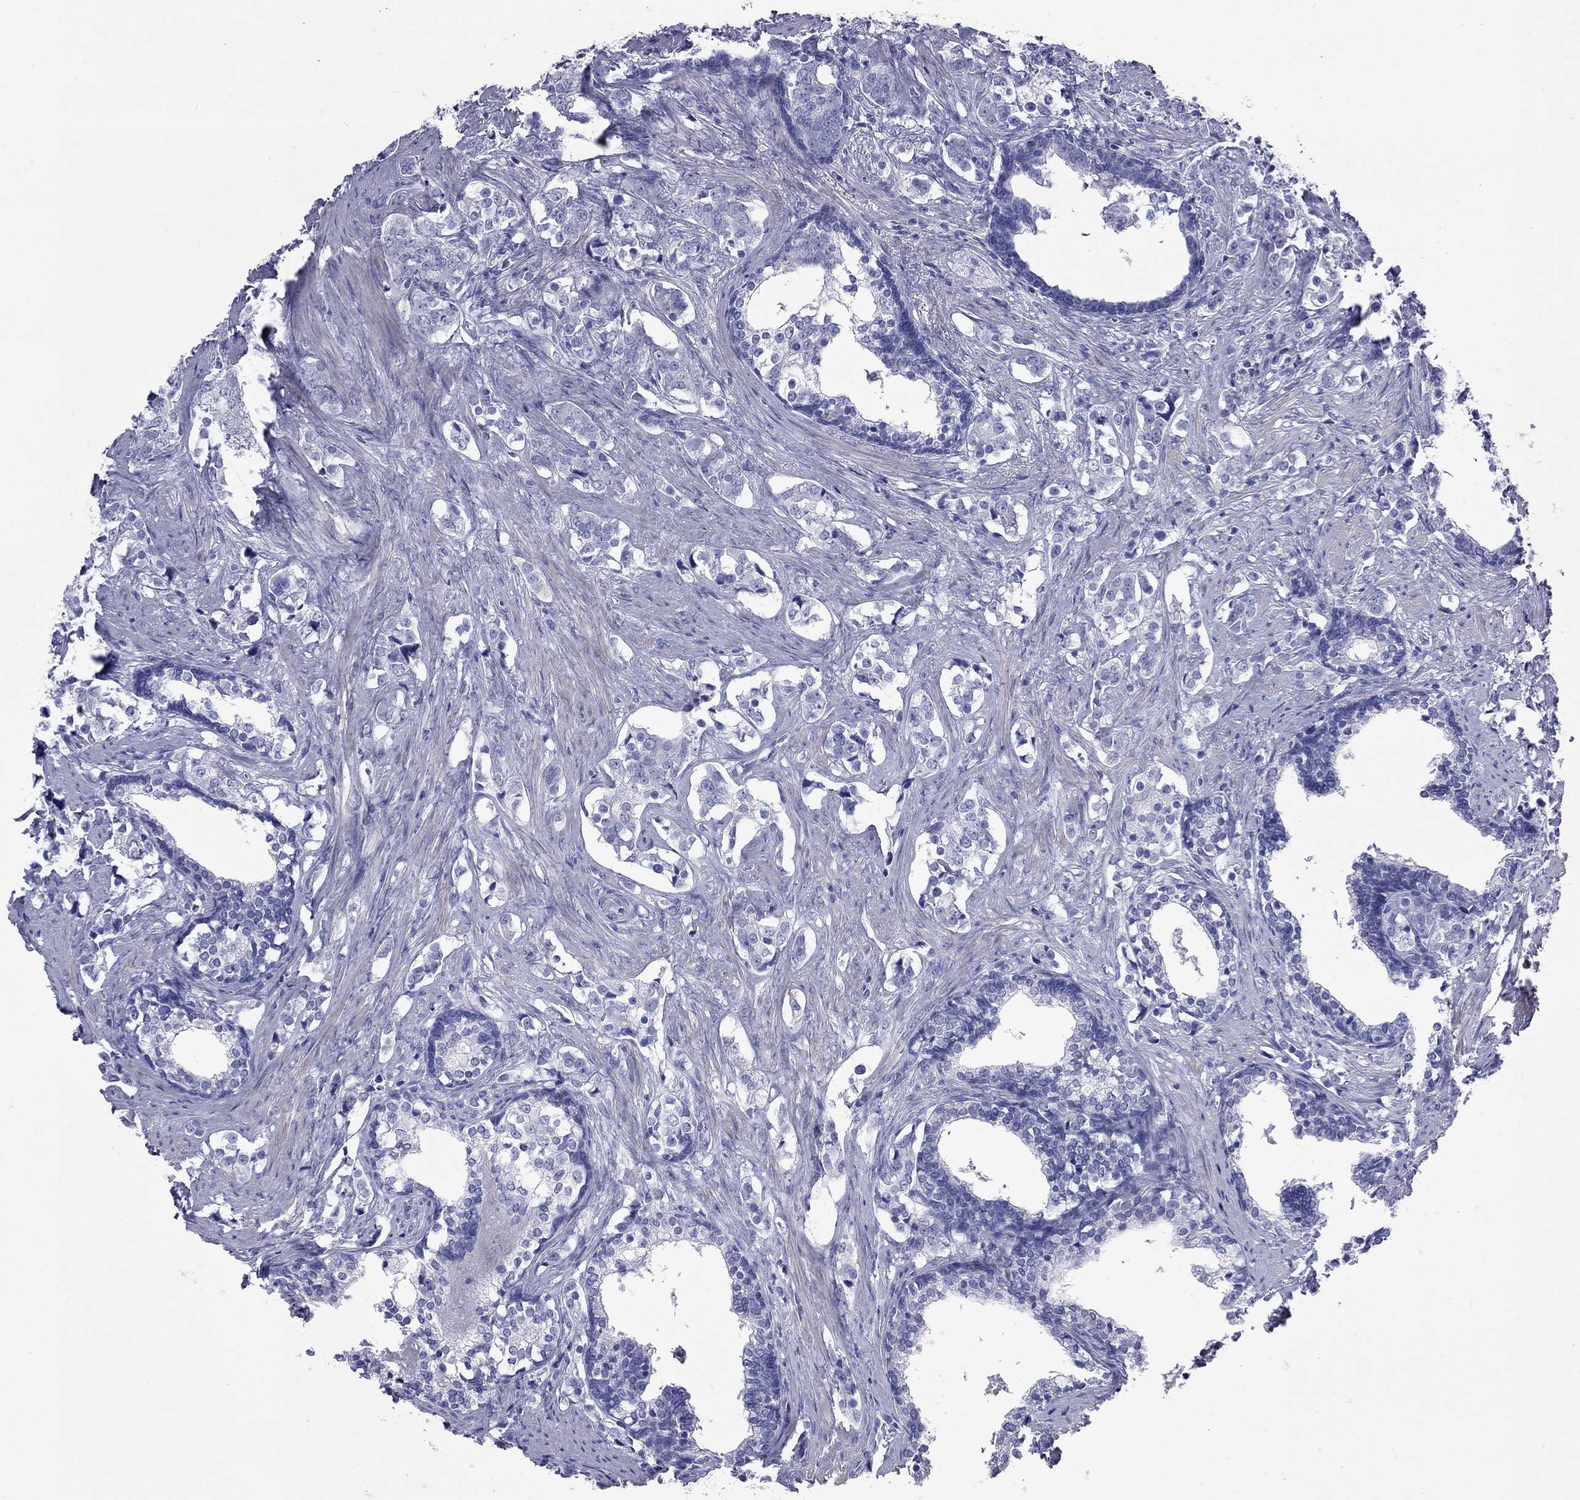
{"staining": {"intensity": "negative", "quantity": "none", "location": "none"}, "tissue": "prostate cancer", "cell_type": "Tumor cells", "image_type": "cancer", "snomed": [{"axis": "morphology", "description": "Adenocarcinoma, NOS"}, {"axis": "topography", "description": "Prostate and seminal vesicle, NOS"}], "caption": "Immunohistochemistry of prostate adenocarcinoma reveals no positivity in tumor cells.", "gene": "ACTL7B", "patient": {"sex": "male", "age": 63}}